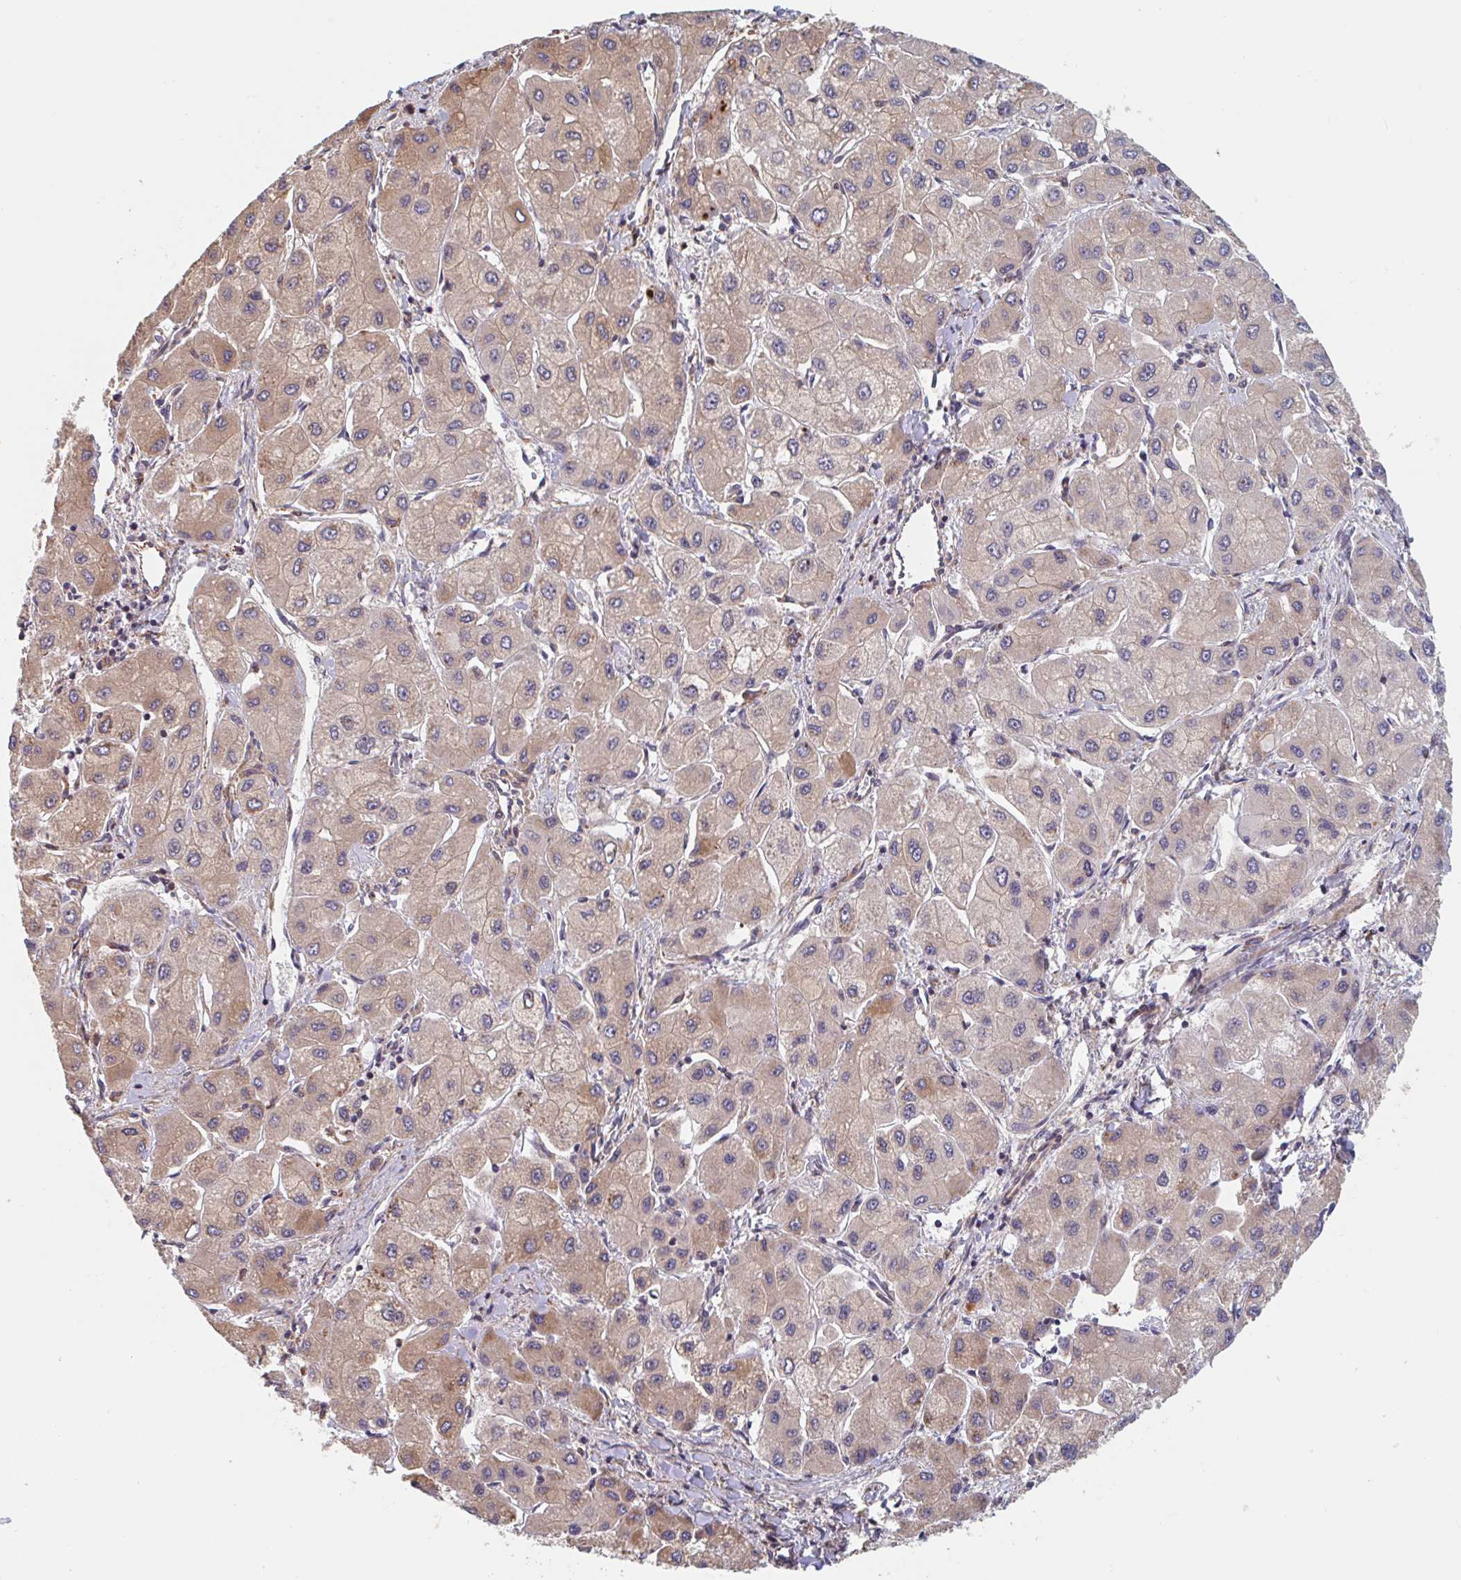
{"staining": {"intensity": "weak", "quantity": "25%-75%", "location": "cytoplasmic/membranous"}, "tissue": "liver cancer", "cell_type": "Tumor cells", "image_type": "cancer", "snomed": [{"axis": "morphology", "description": "Carcinoma, Hepatocellular, NOS"}, {"axis": "topography", "description": "Liver"}], "caption": "Human liver cancer stained for a protein (brown) demonstrates weak cytoplasmic/membranous positive staining in about 25%-75% of tumor cells.", "gene": "NUB1", "patient": {"sex": "male", "age": 40}}